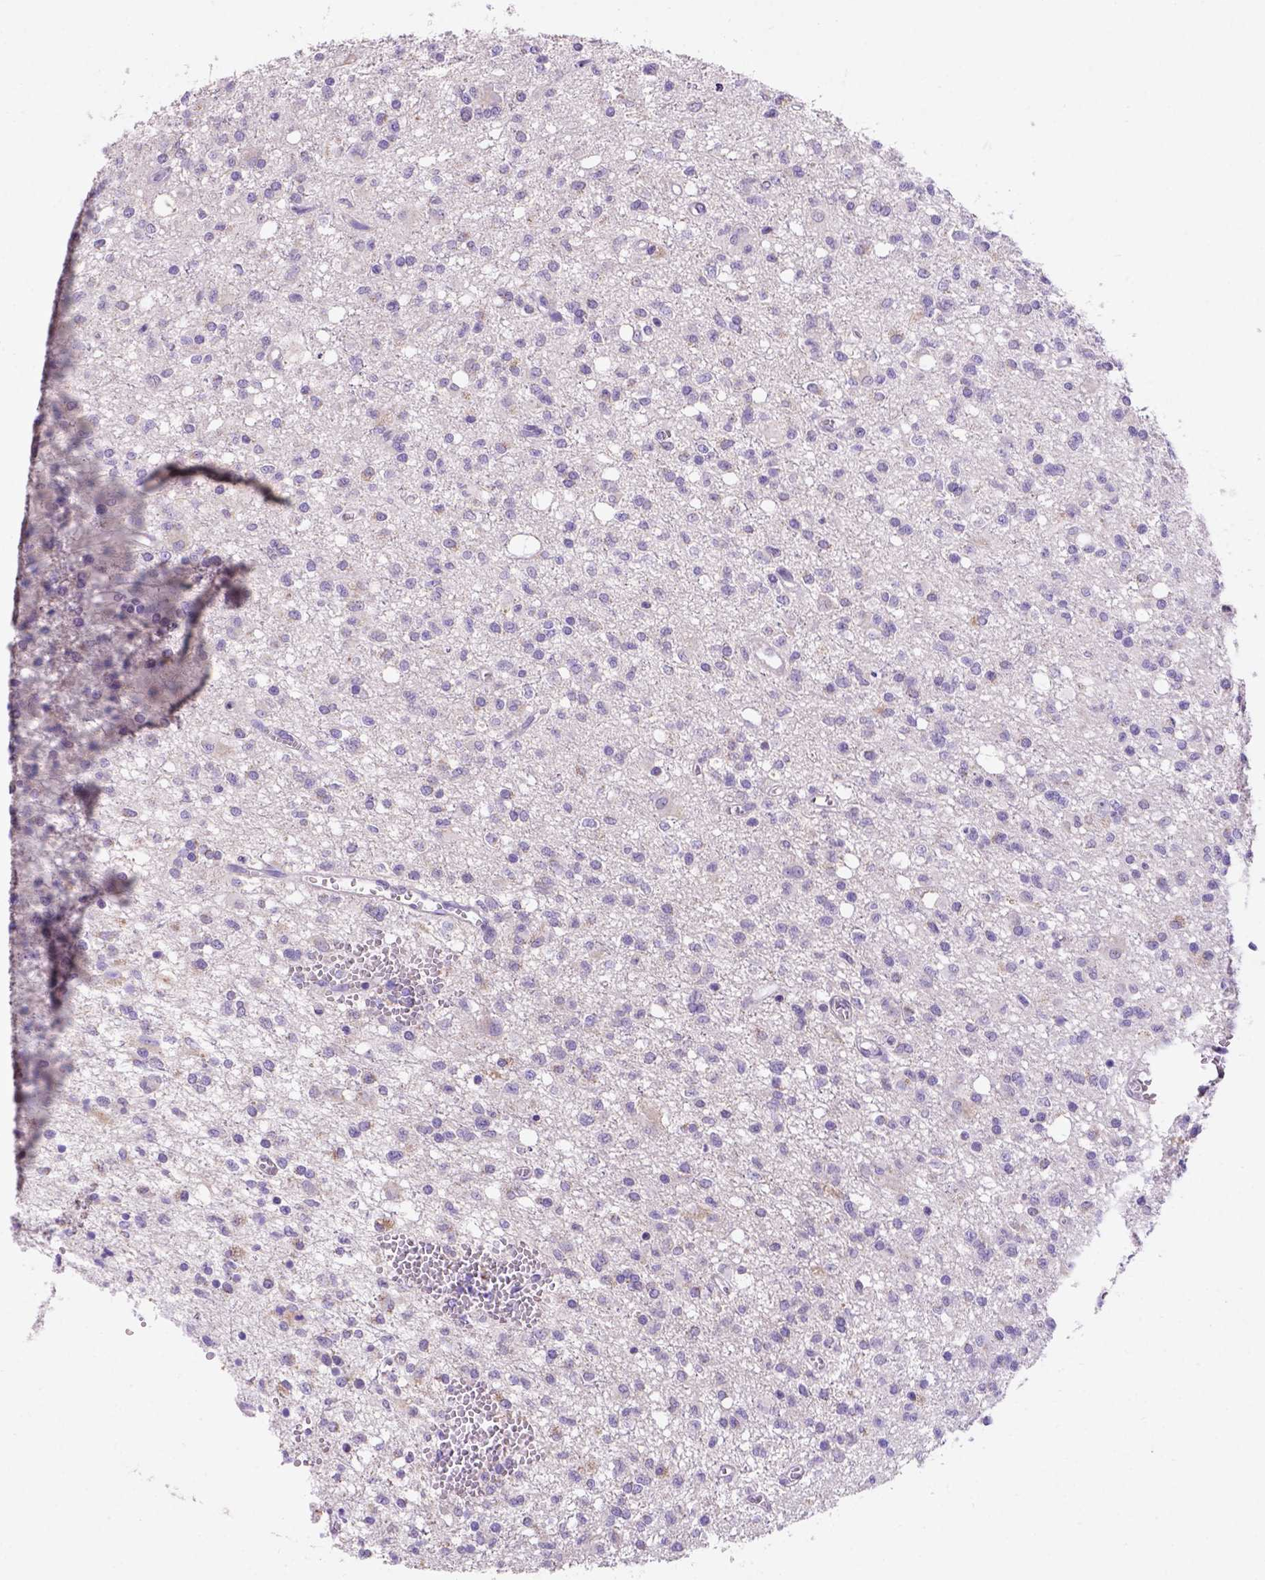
{"staining": {"intensity": "negative", "quantity": "none", "location": "none"}, "tissue": "glioma", "cell_type": "Tumor cells", "image_type": "cancer", "snomed": [{"axis": "morphology", "description": "Glioma, malignant, Low grade"}, {"axis": "topography", "description": "Brain"}], "caption": "Tumor cells show no significant positivity in malignant glioma (low-grade).", "gene": "L2HGDH", "patient": {"sex": "male", "age": 64}}